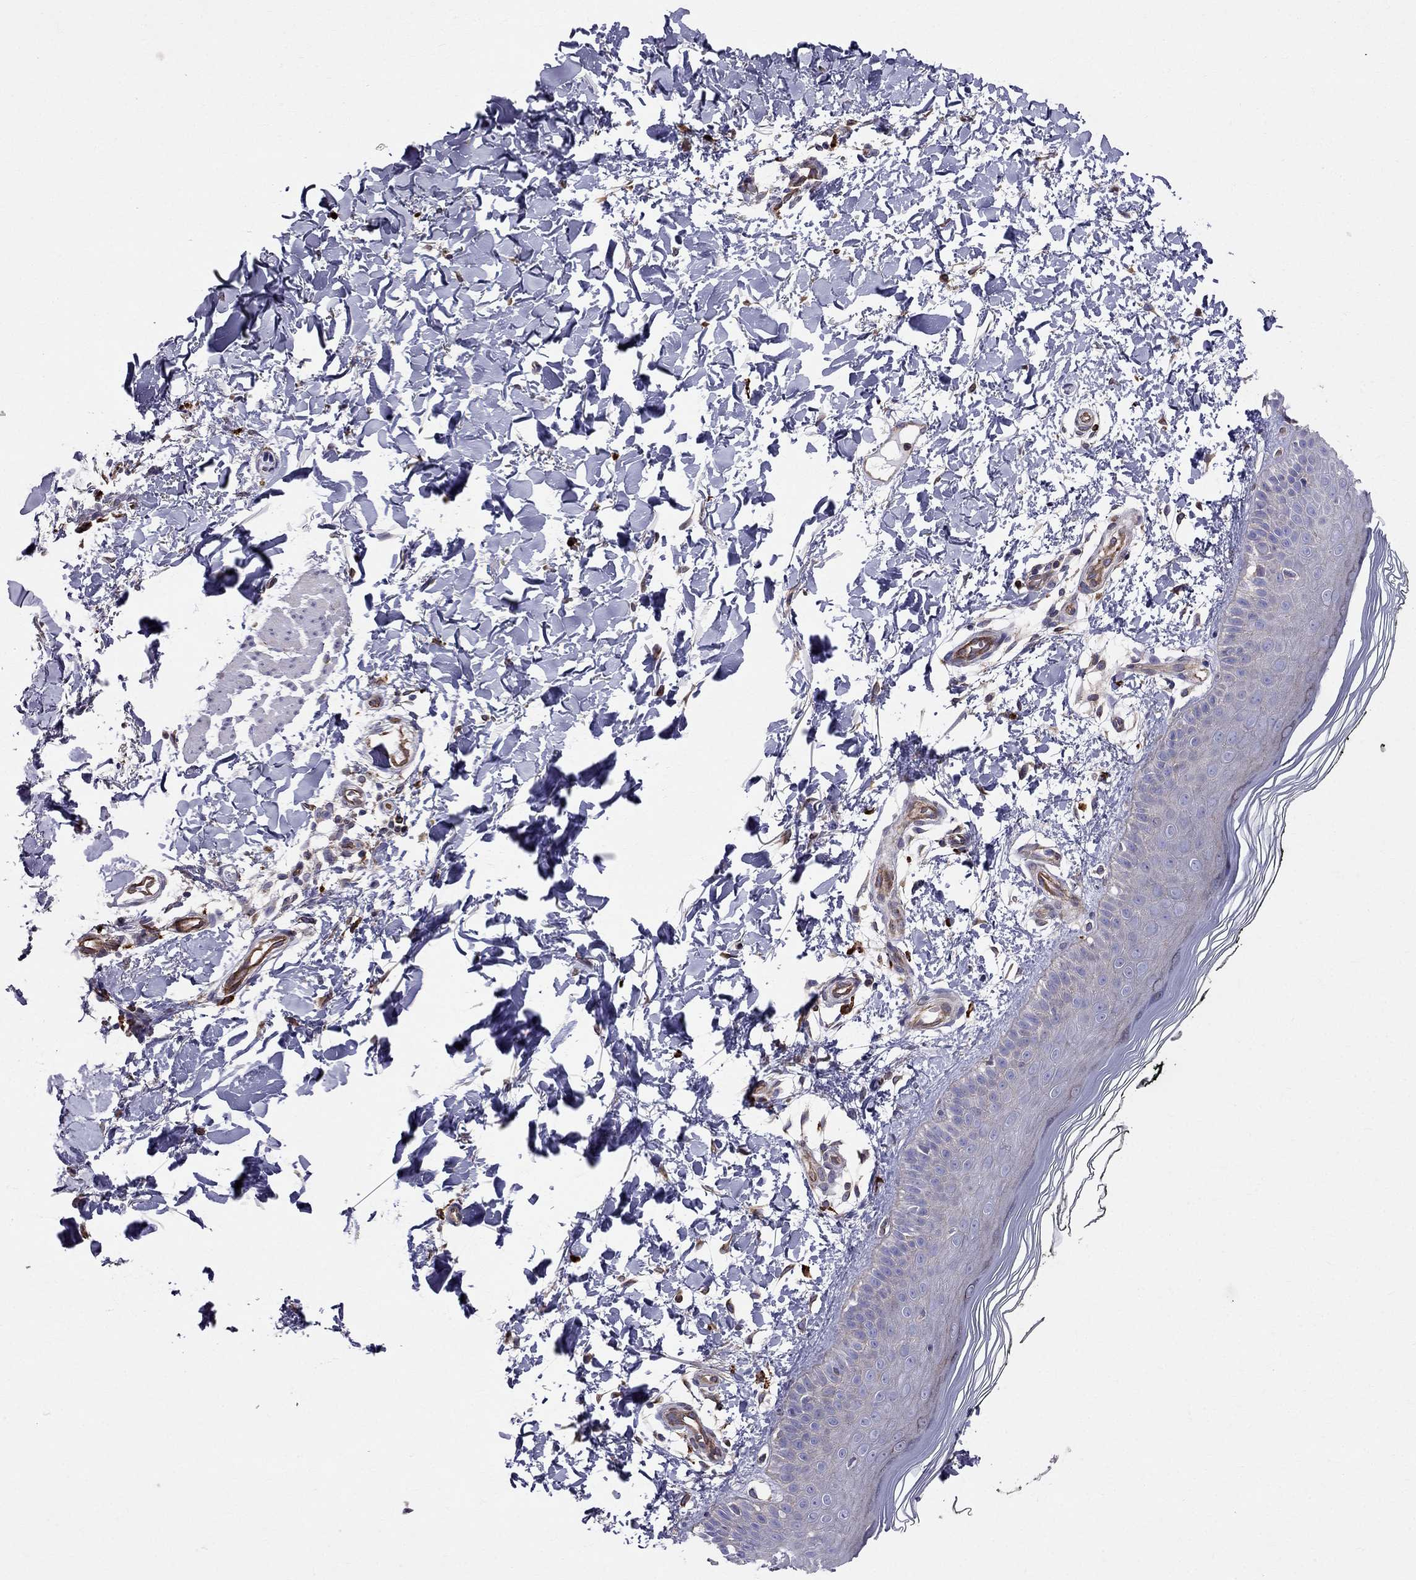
{"staining": {"intensity": "negative", "quantity": "none", "location": "none"}, "tissue": "skin", "cell_type": "Fibroblasts", "image_type": "normal", "snomed": [{"axis": "morphology", "description": "Normal tissue, NOS"}, {"axis": "topography", "description": "Skin"}], "caption": "Immunohistochemistry micrograph of unremarkable skin: skin stained with DAB reveals no significant protein staining in fibroblasts.", "gene": "ENOX1", "patient": {"sex": "female", "age": 62}}